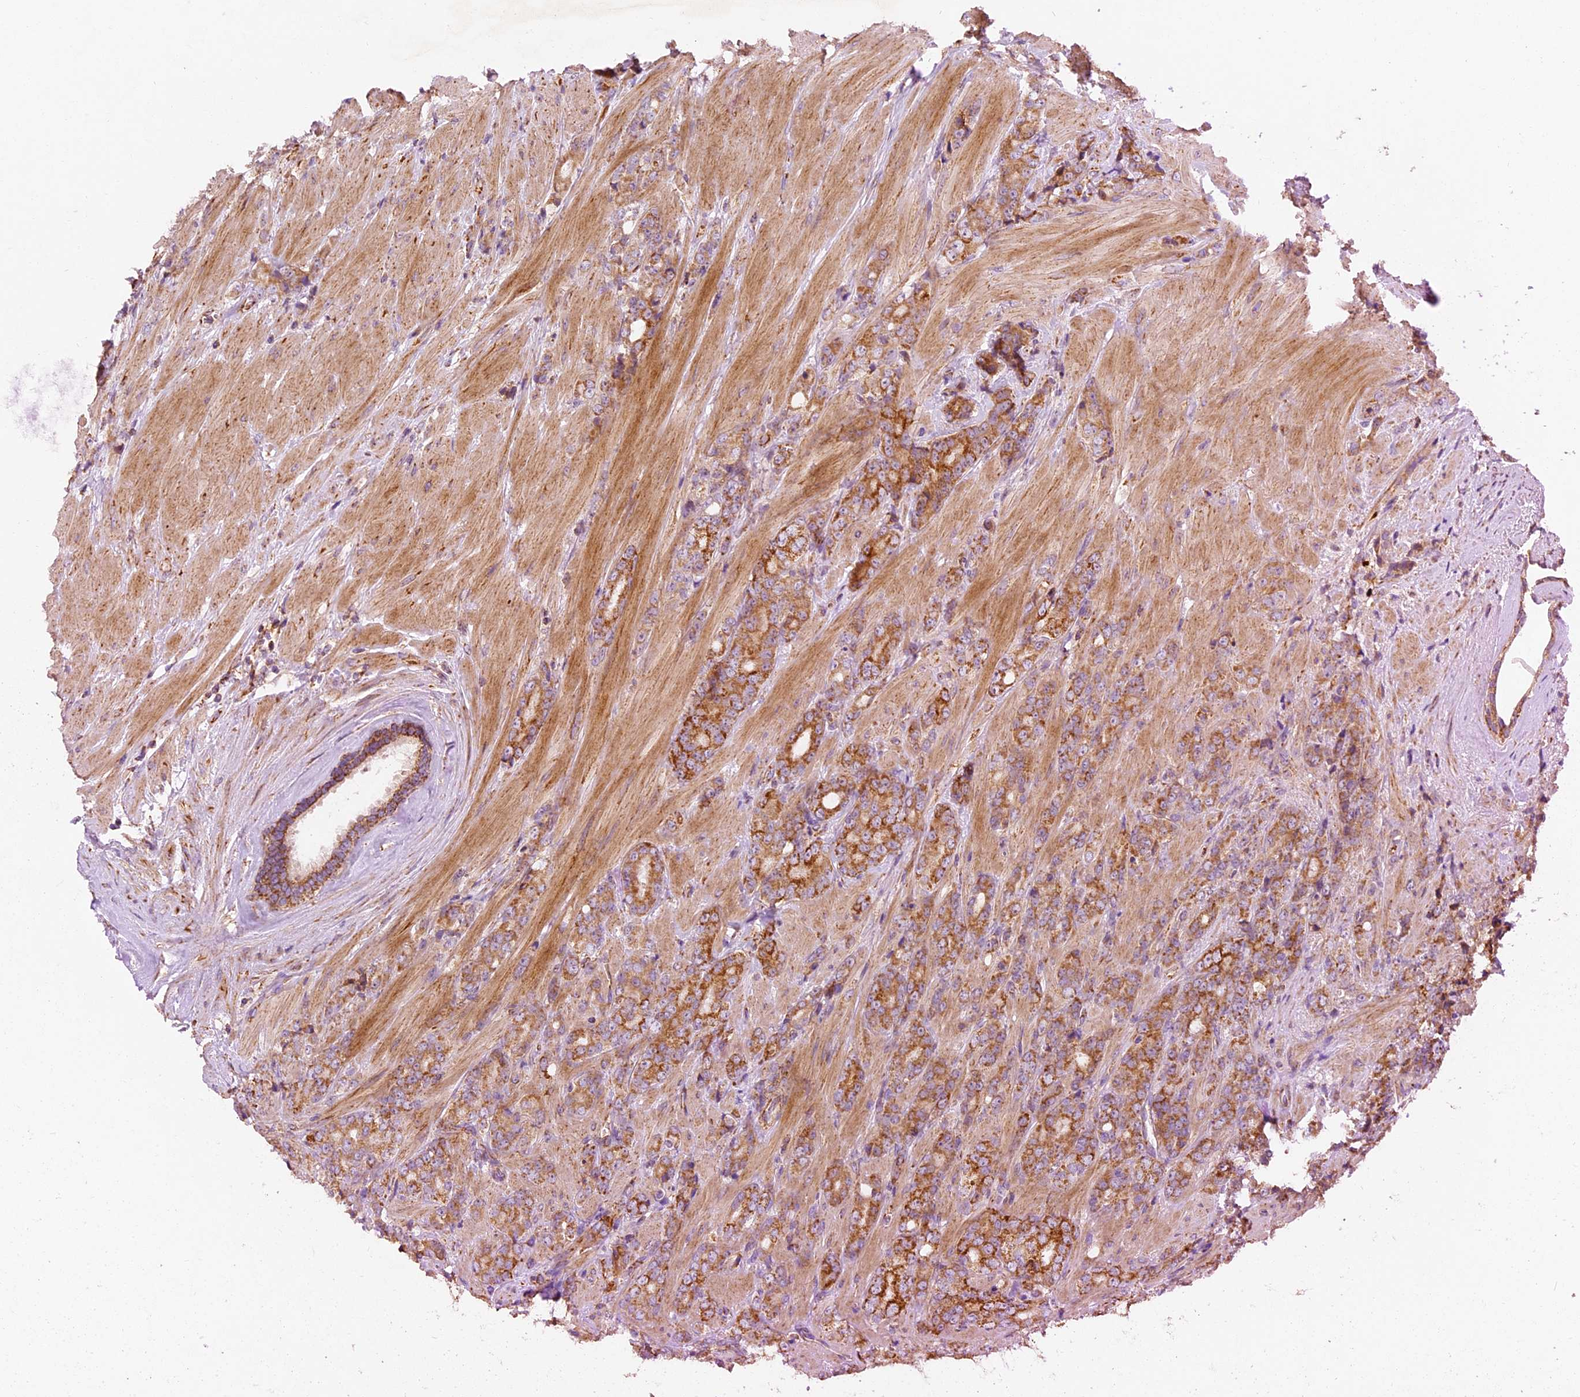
{"staining": {"intensity": "moderate", "quantity": ">75%", "location": "cytoplasmic/membranous"}, "tissue": "prostate cancer", "cell_type": "Tumor cells", "image_type": "cancer", "snomed": [{"axis": "morphology", "description": "Adenocarcinoma, High grade"}, {"axis": "topography", "description": "Prostate"}], "caption": "This is an image of immunohistochemistry staining of prostate cancer (high-grade adenocarcinoma), which shows moderate positivity in the cytoplasmic/membranous of tumor cells.", "gene": "NDUFA8", "patient": {"sex": "male", "age": 62}}